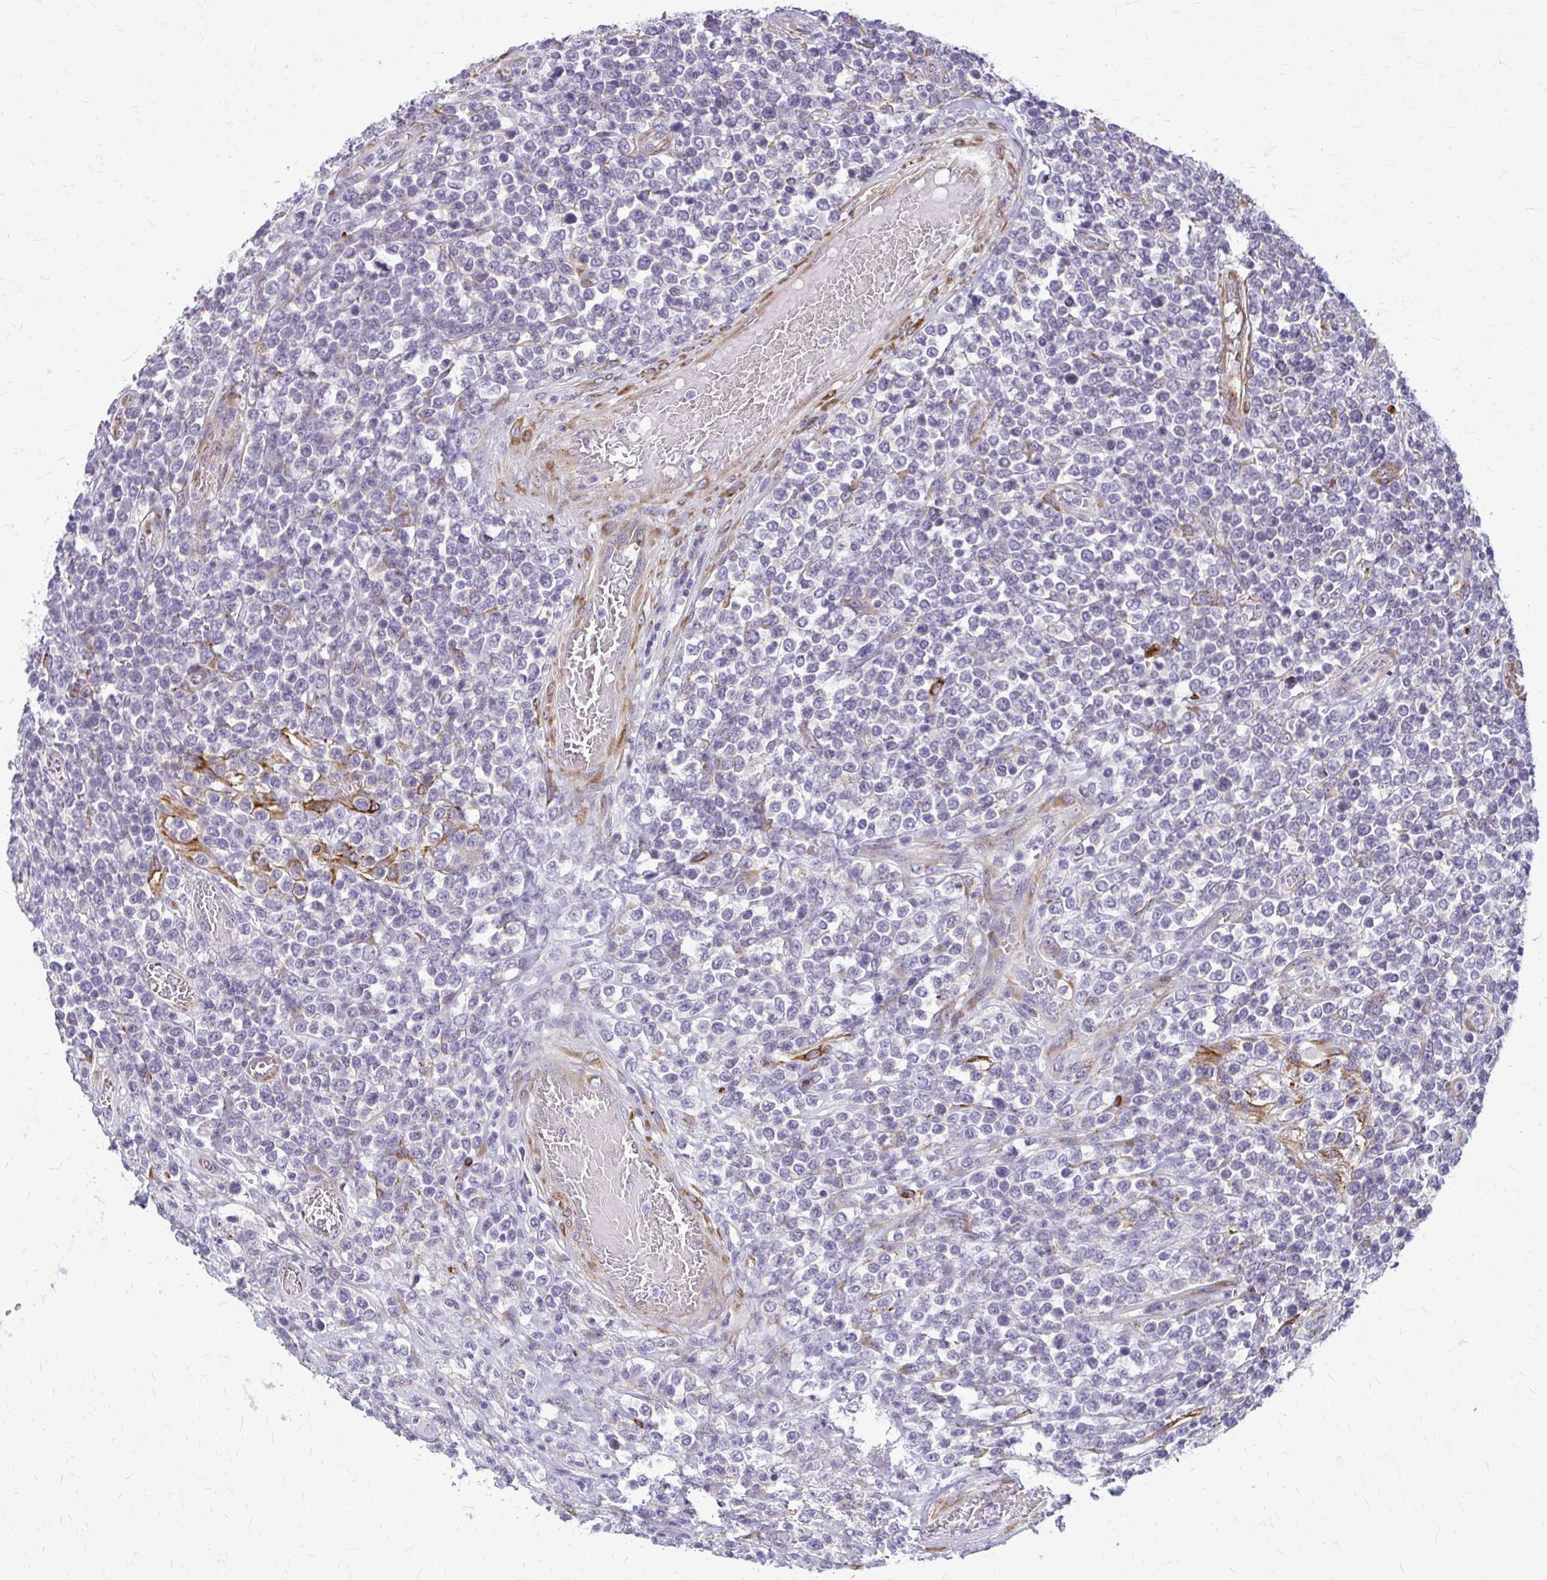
{"staining": {"intensity": "negative", "quantity": "none", "location": "none"}, "tissue": "lymphoma", "cell_type": "Tumor cells", "image_type": "cancer", "snomed": [{"axis": "morphology", "description": "Malignant lymphoma, non-Hodgkin's type, High grade"}, {"axis": "topography", "description": "Soft tissue"}], "caption": "Immunohistochemistry (IHC) image of human high-grade malignant lymphoma, non-Hodgkin's type stained for a protein (brown), which exhibits no positivity in tumor cells.", "gene": "DEPP1", "patient": {"sex": "female", "age": 56}}